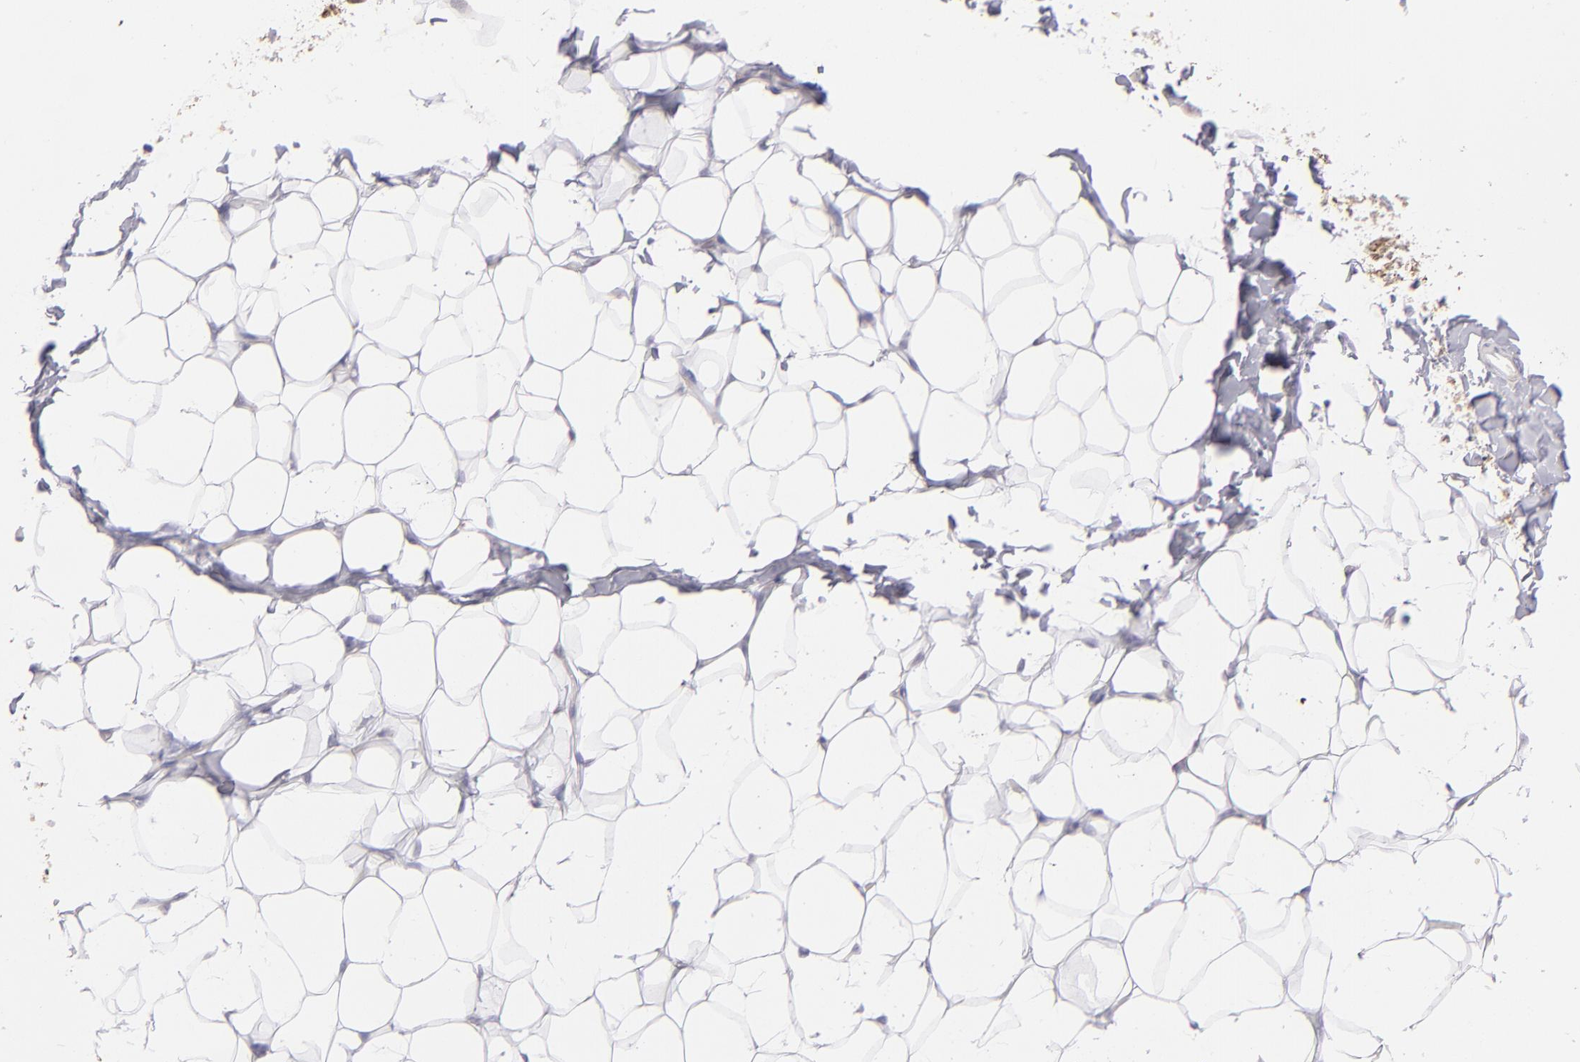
{"staining": {"intensity": "negative", "quantity": "none", "location": "none"}, "tissue": "adipose tissue", "cell_type": "Adipocytes", "image_type": "normal", "snomed": [{"axis": "morphology", "description": "Normal tissue, NOS"}, {"axis": "topography", "description": "Soft tissue"}], "caption": "Immunohistochemistry image of unremarkable adipose tissue: human adipose tissue stained with DAB displays no significant protein expression in adipocytes. (DAB (3,3'-diaminobenzidine) immunohistochemistry (IHC) with hematoxylin counter stain).", "gene": "TRAF3", "patient": {"sex": "male", "age": 26}}